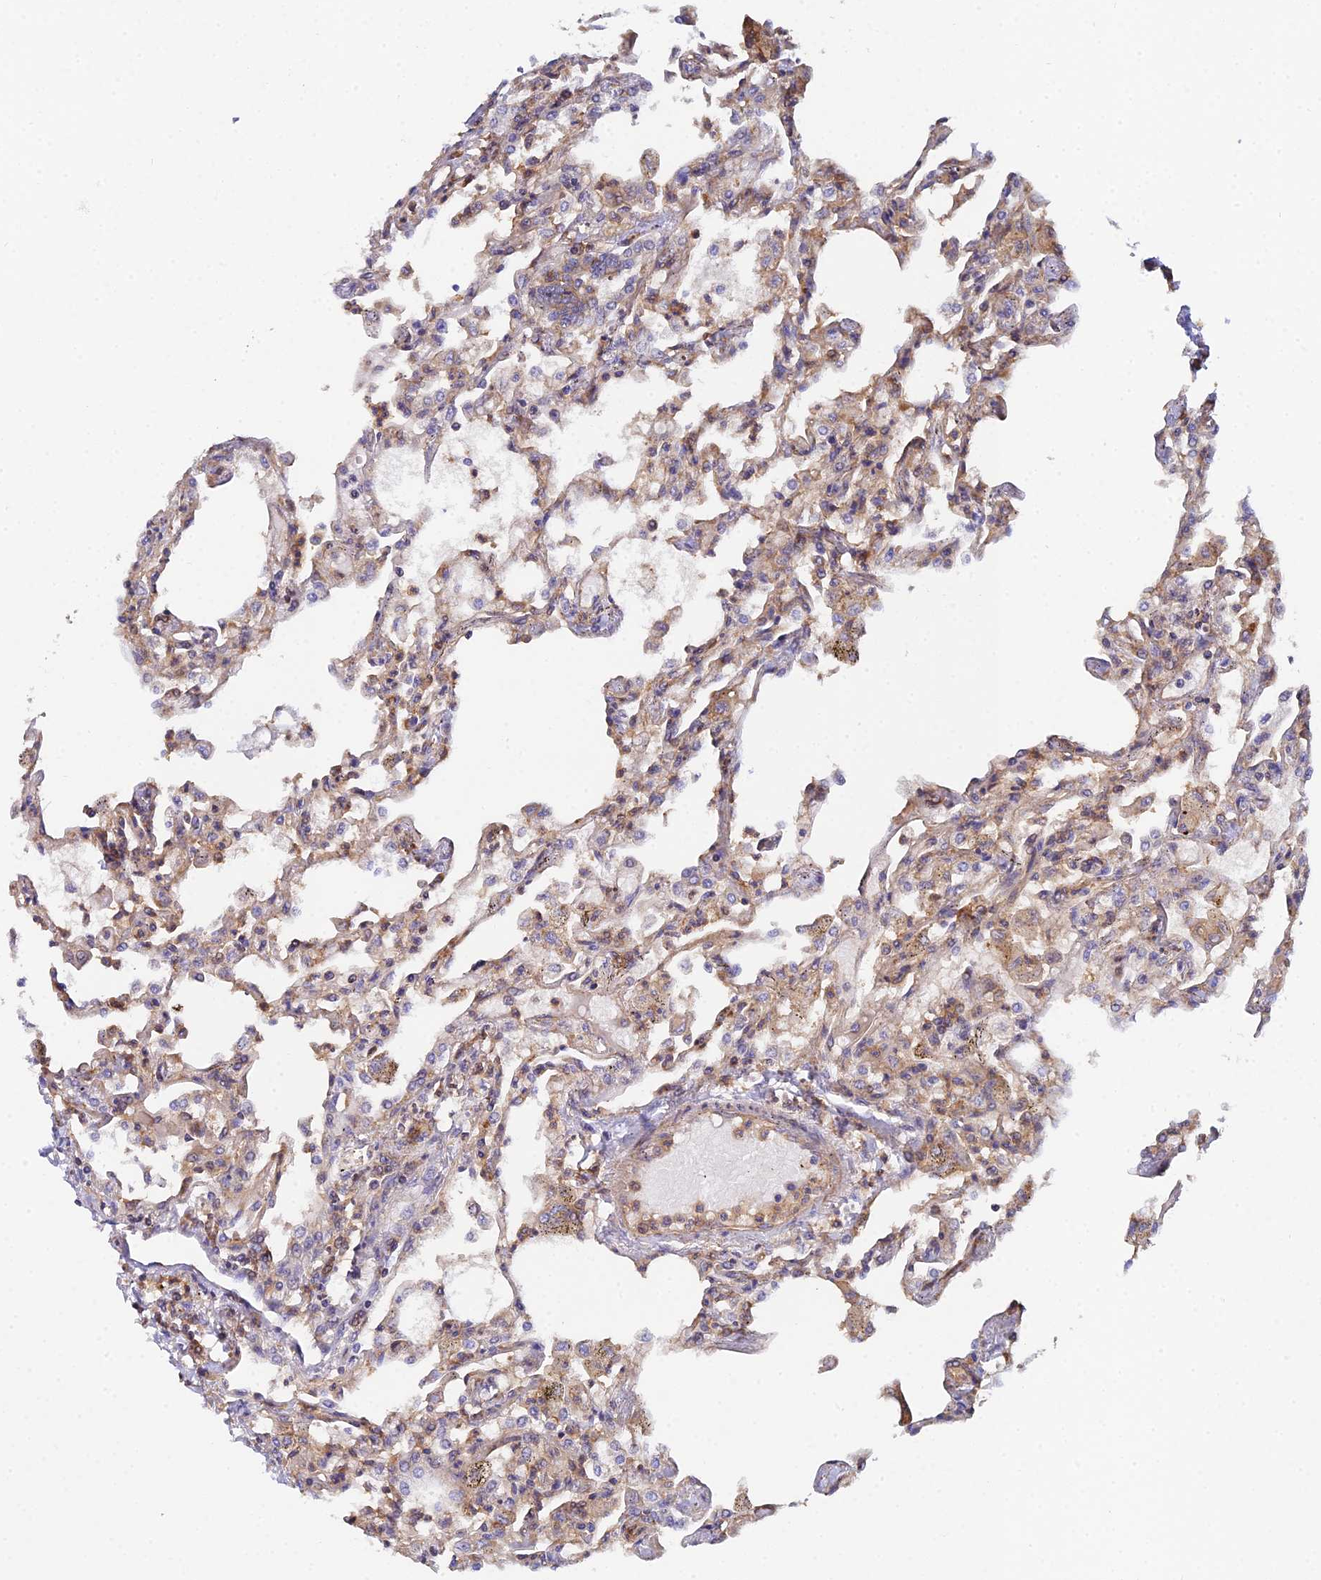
{"staining": {"intensity": "weak", "quantity": "25%-75%", "location": "cytoplasmic/membranous"}, "tissue": "lung", "cell_type": "Alveolar cells", "image_type": "normal", "snomed": [{"axis": "morphology", "description": "Normal tissue, NOS"}, {"axis": "topography", "description": "Bronchus"}, {"axis": "topography", "description": "Lung"}], "caption": "Human lung stained for a protein (brown) displays weak cytoplasmic/membranous positive staining in about 25%-75% of alveolar cells.", "gene": "GNG5B", "patient": {"sex": "female", "age": 49}}